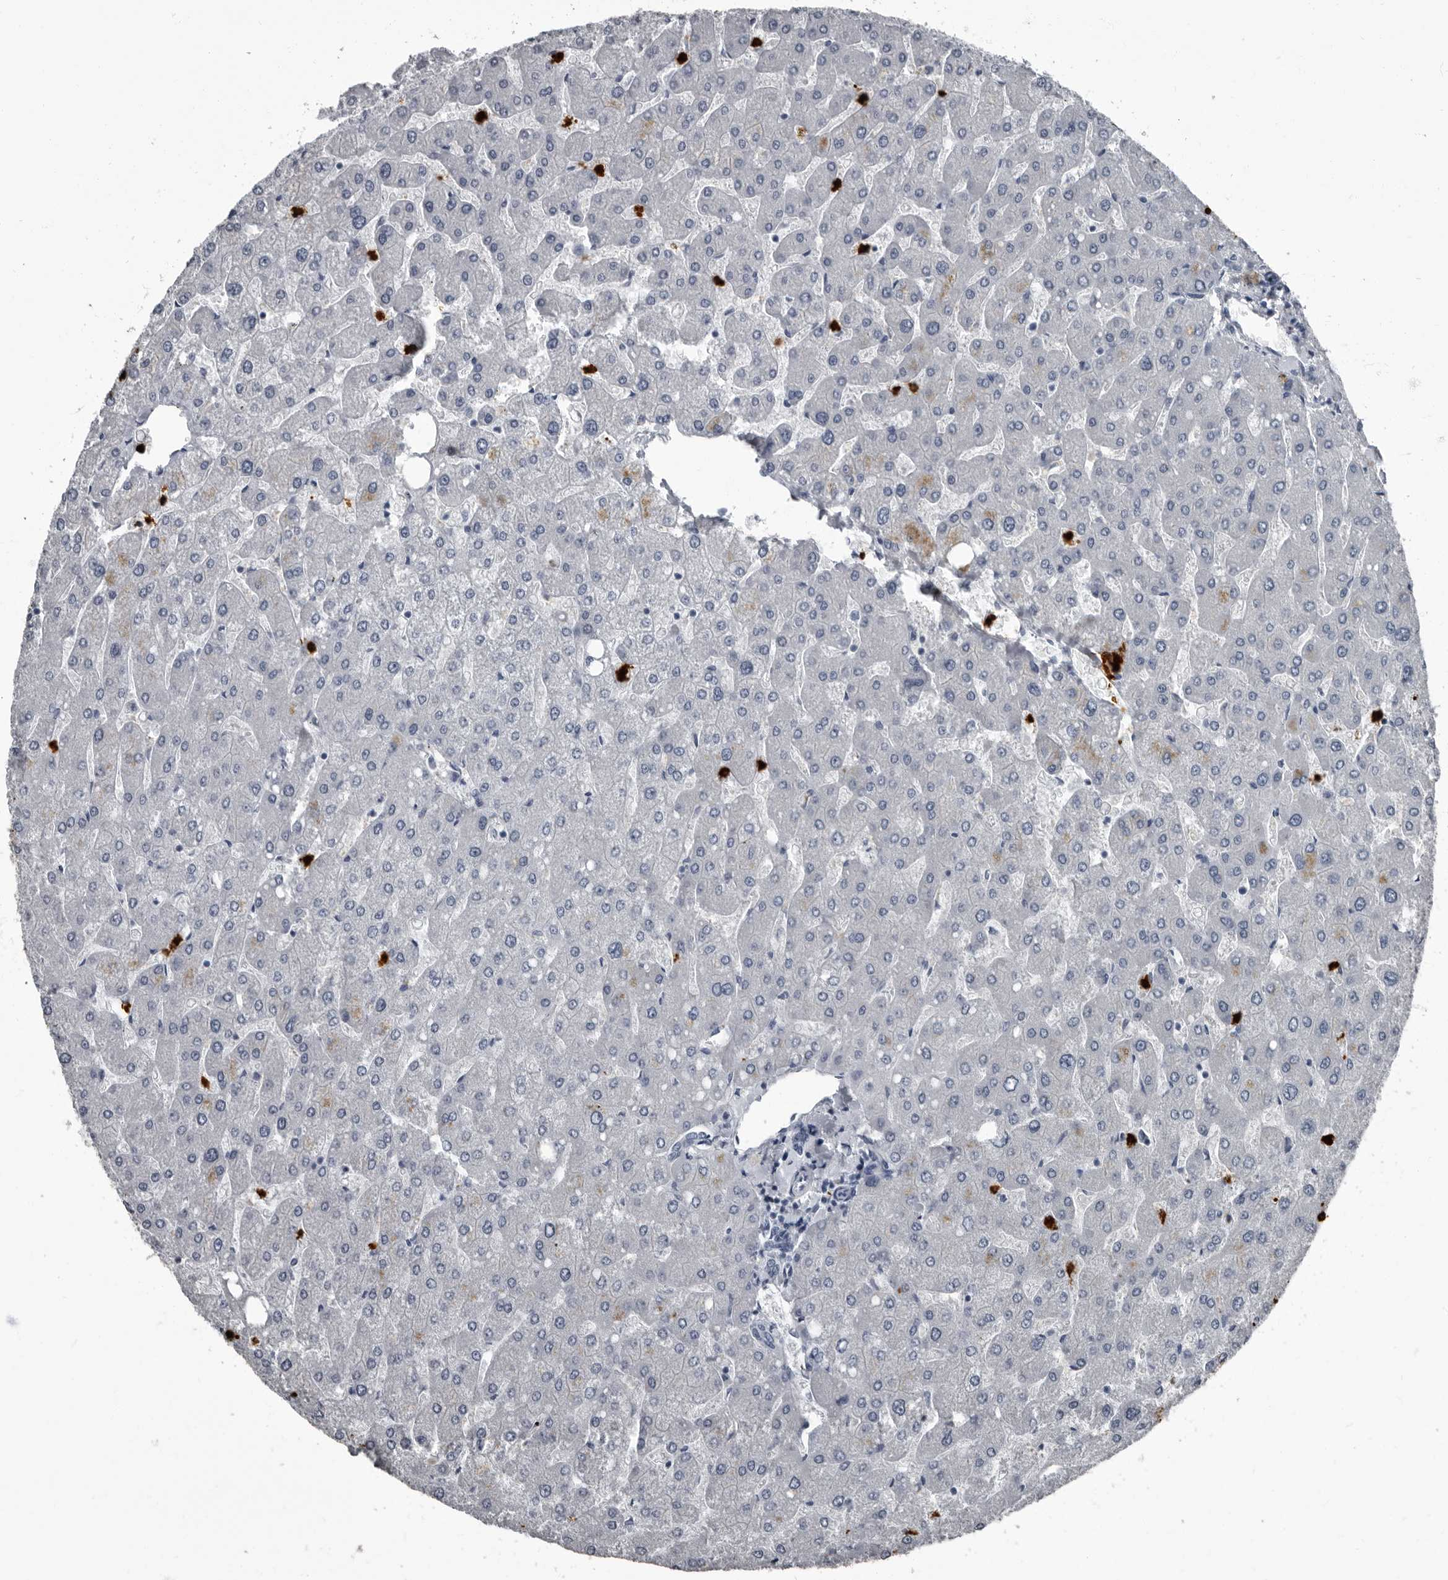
{"staining": {"intensity": "negative", "quantity": "none", "location": "none"}, "tissue": "liver", "cell_type": "Cholangiocytes", "image_type": "normal", "snomed": [{"axis": "morphology", "description": "Normal tissue, NOS"}, {"axis": "topography", "description": "Liver"}], "caption": "This is an immunohistochemistry micrograph of unremarkable liver. There is no positivity in cholangiocytes.", "gene": "TPD52L1", "patient": {"sex": "male", "age": 55}}